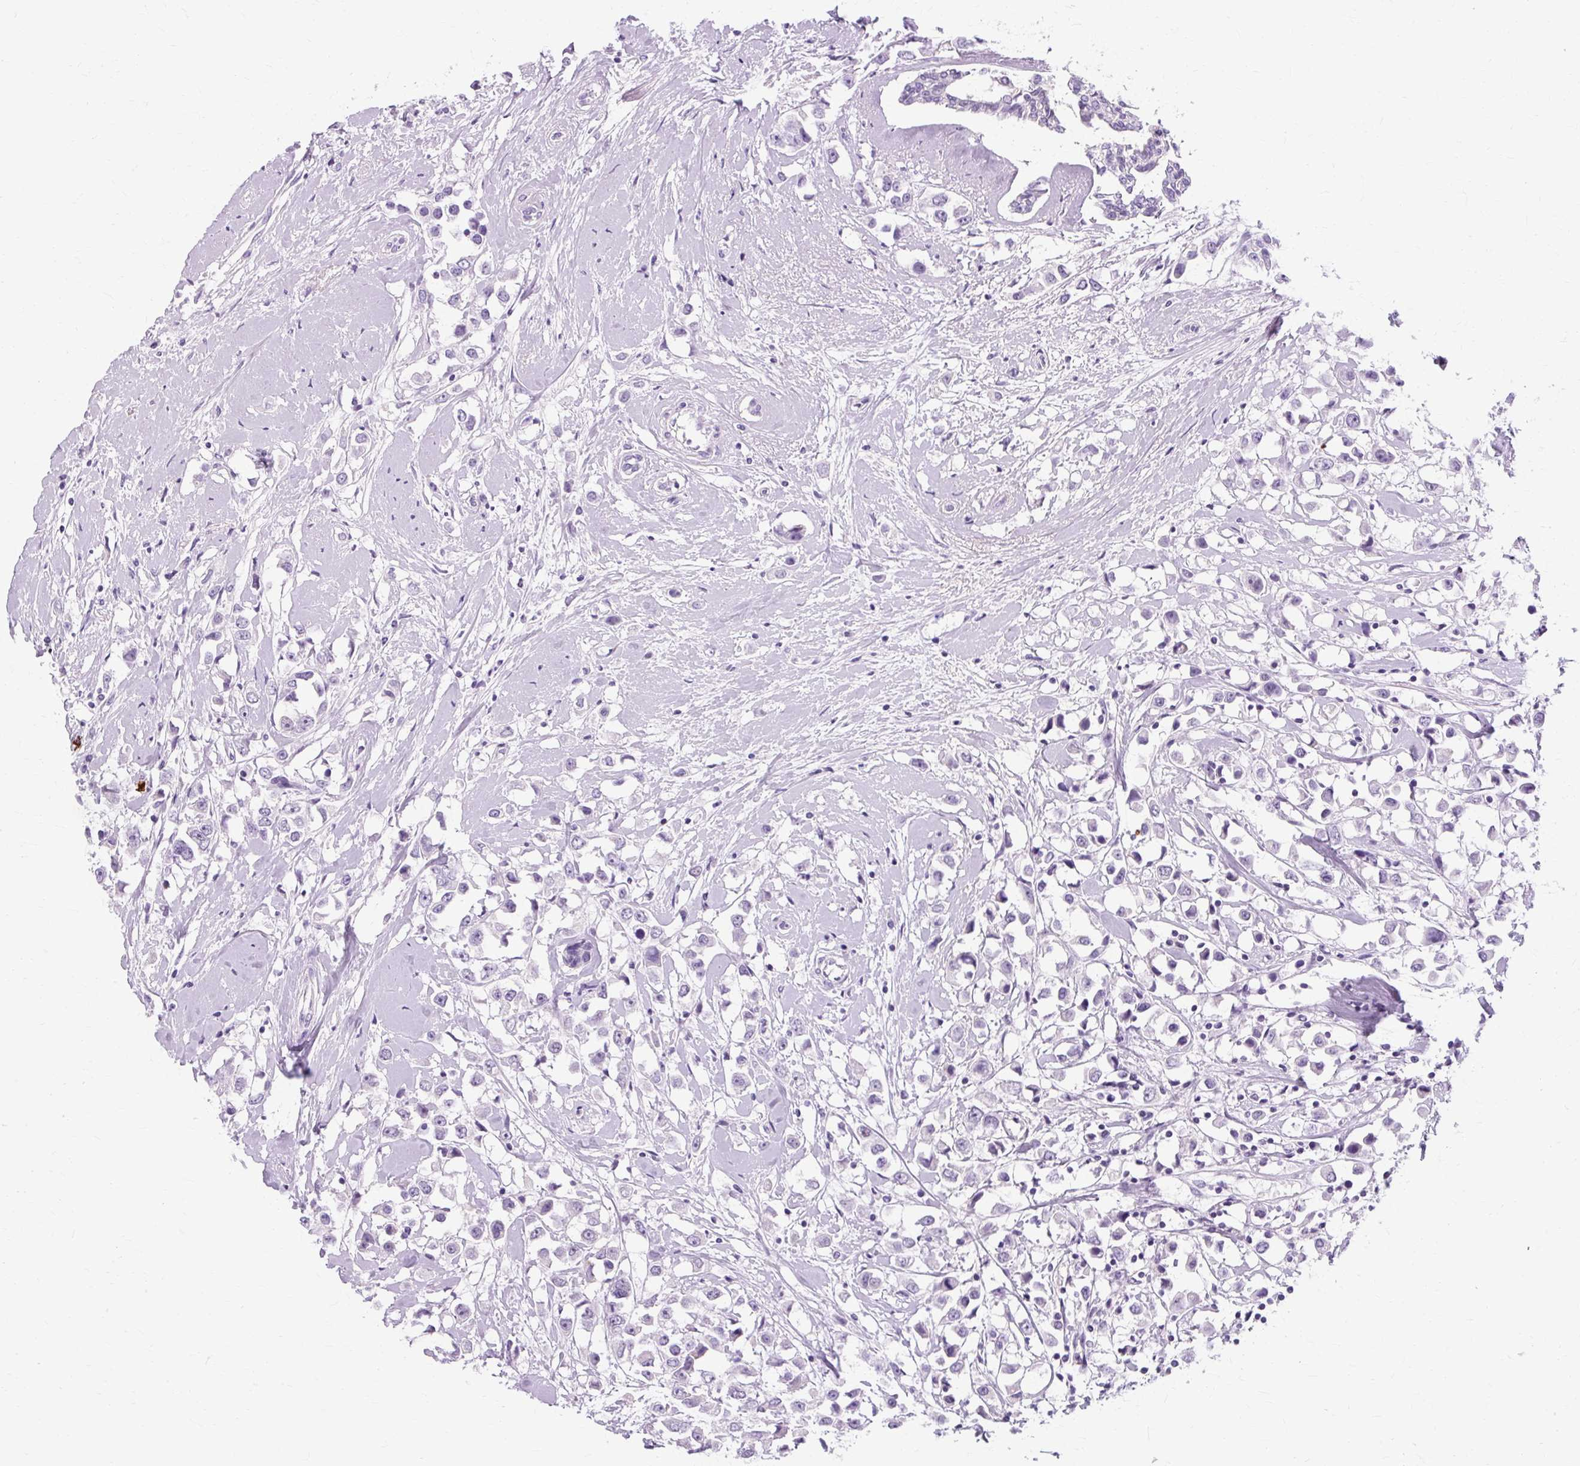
{"staining": {"intensity": "negative", "quantity": "none", "location": "none"}, "tissue": "breast cancer", "cell_type": "Tumor cells", "image_type": "cancer", "snomed": [{"axis": "morphology", "description": "Duct carcinoma"}, {"axis": "topography", "description": "Breast"}], "caption": "Tumor cells are negative for brown protein staining in intraductal carcinoma (breast).", "gene": "RYBP", "patient": {"sex": "female", "age": 61}}